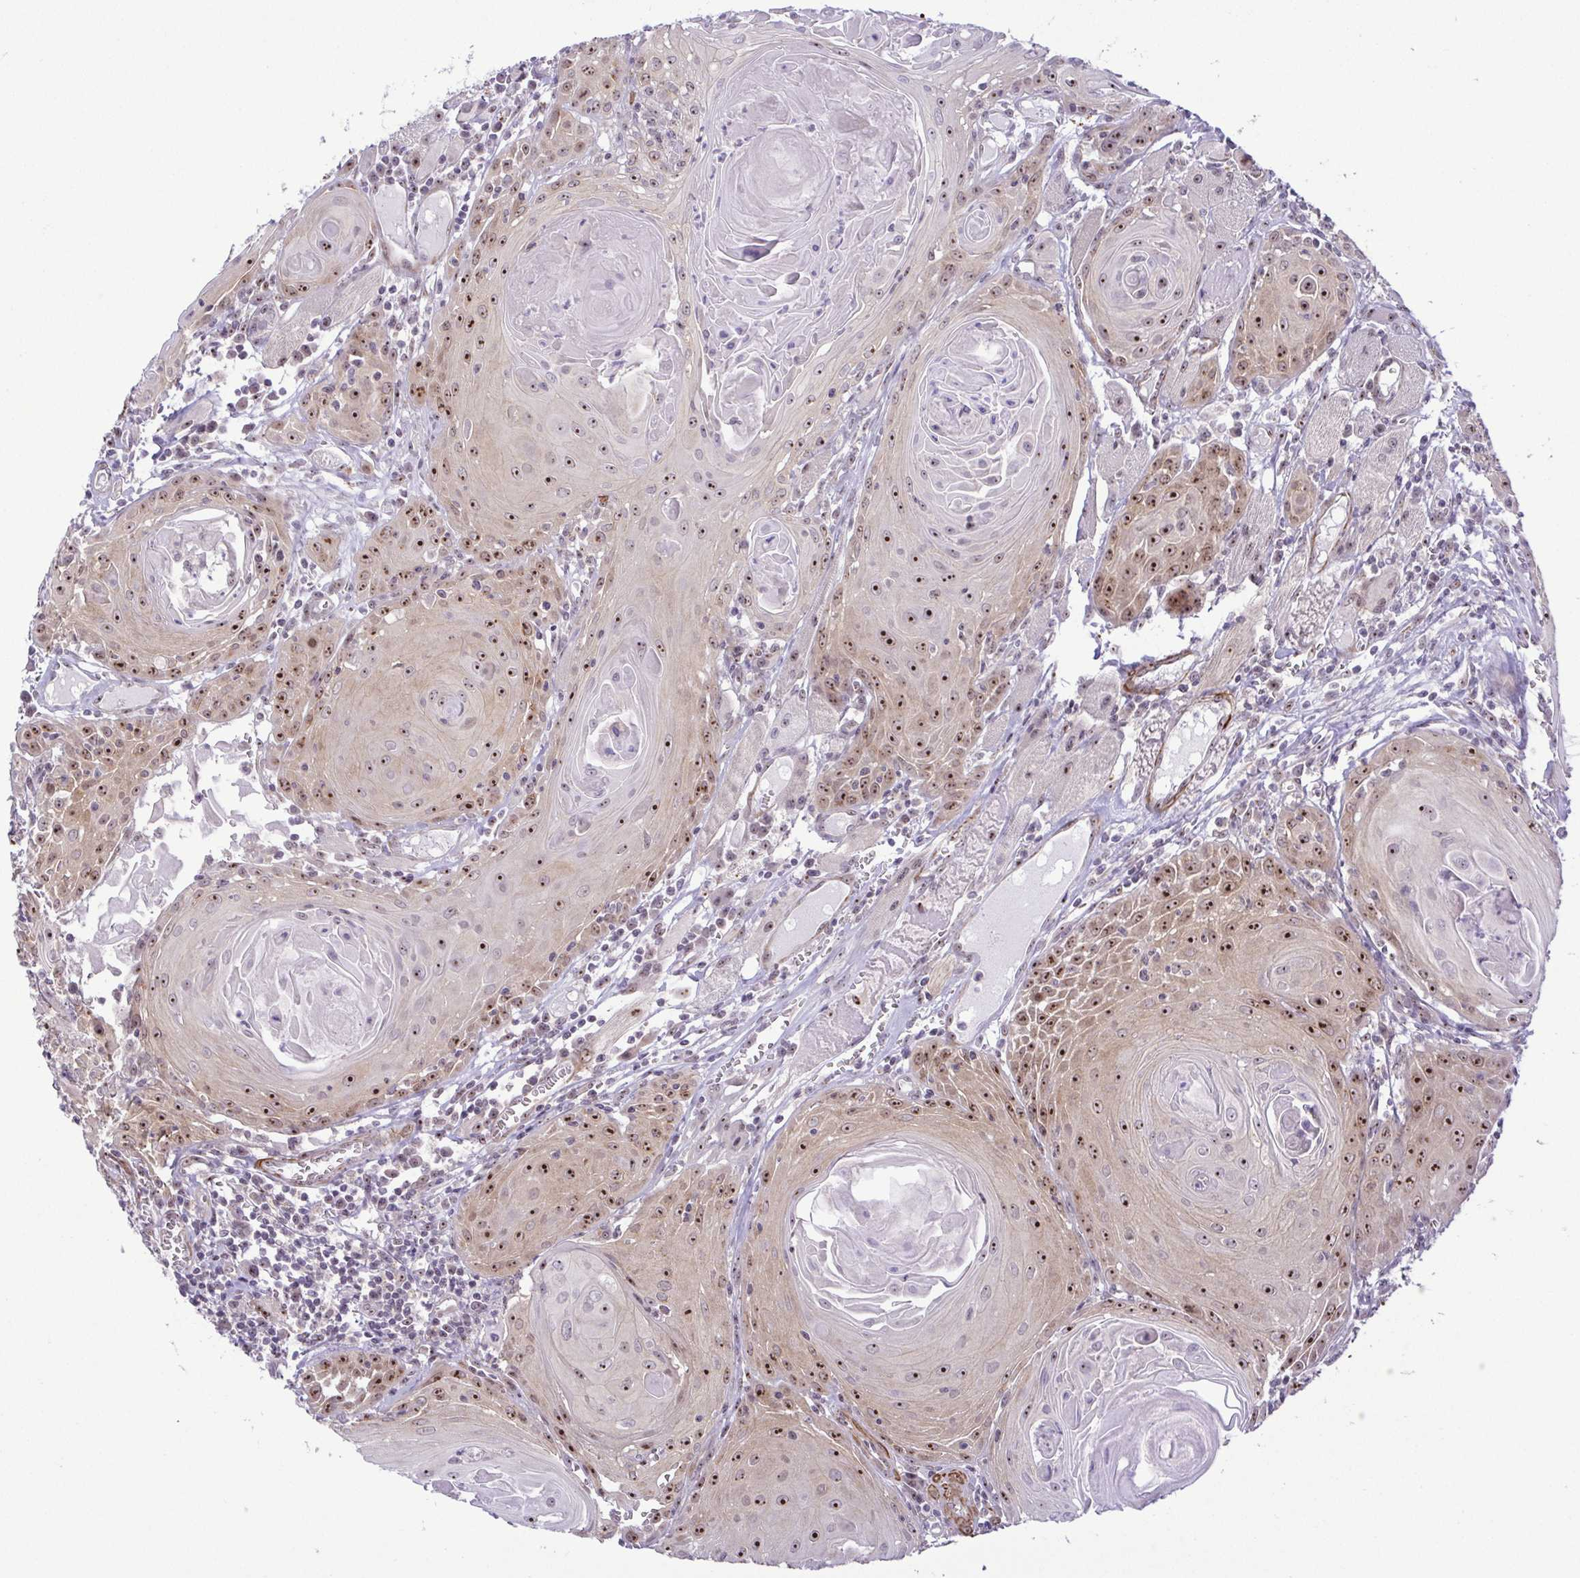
{"staining": {"intensity": "moderate", "quantity": ">75%", "location": "nuclear"}, "tissue": "head and neck cancer", "cell_type": "Tumor cells", "image_type": "cancer", "snomed": [{"axis": "morphology", "description": "Squamous cell carcinoma, NOS"}, {"axis": "topography", "description": "Head-Neck"}], "caption": "There is medium levels of moderate nuclear expression in tumor cells of head and neck squamous cell carcinoma, as demonstrated by immunohistochemical staining (brown color).", "gene": "RSL24D1", "patient": {"sex": "female", "age": 80}}